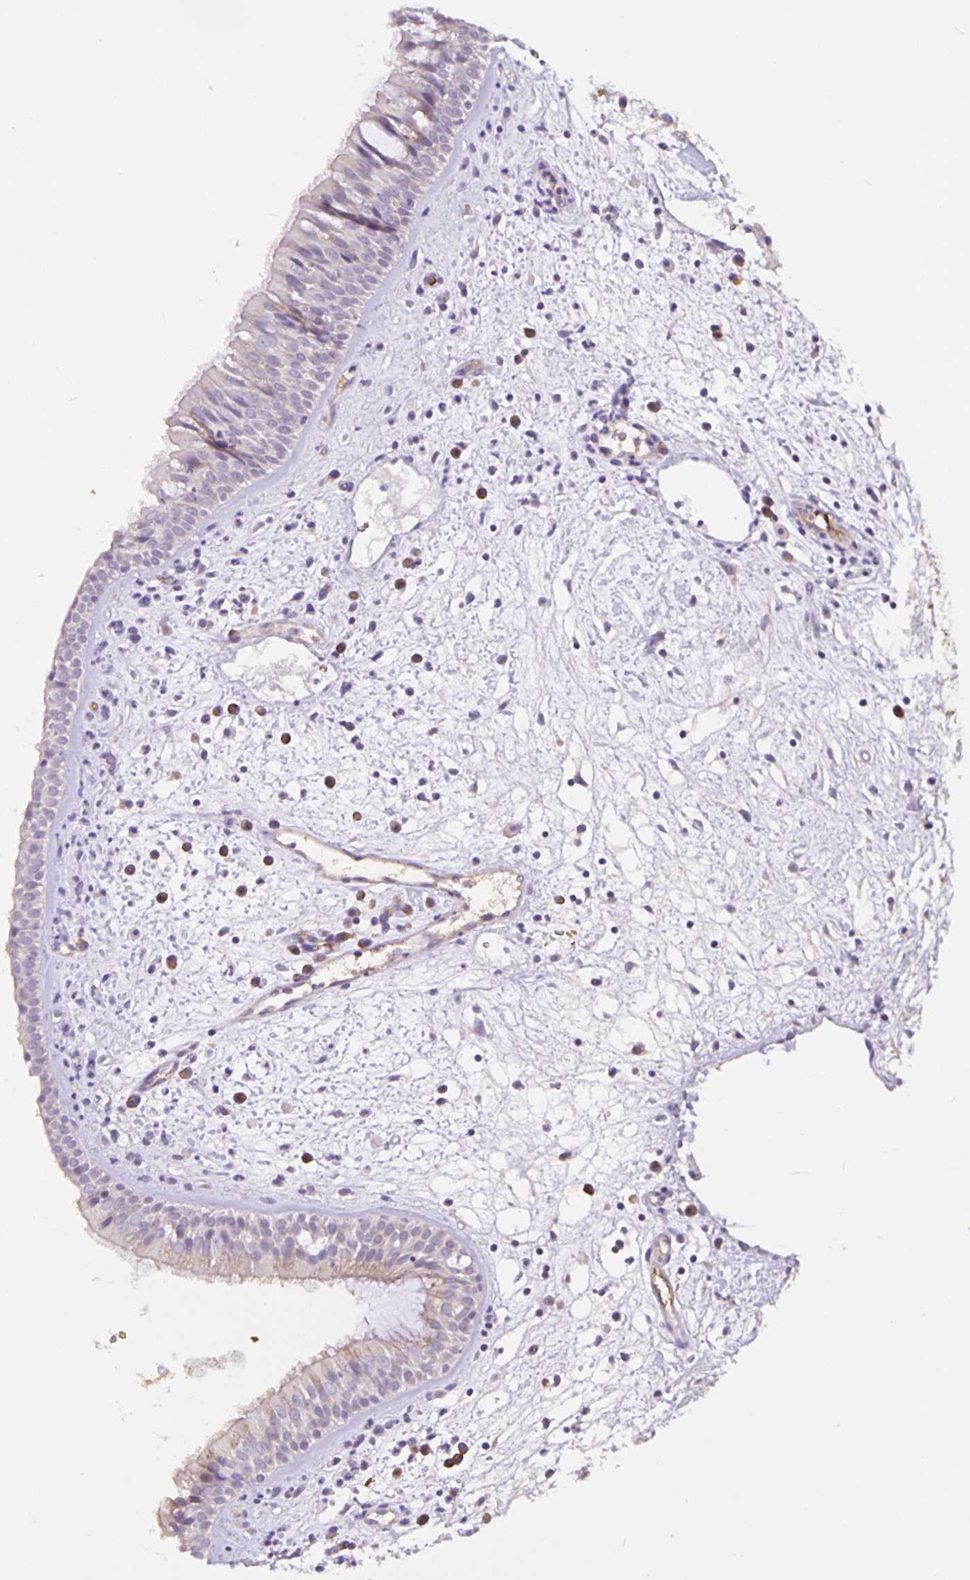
{"staining": {"intensity": "moderate", "quantity": "<25%", "location": "cytoplasmic/membranous"}, "tissue": "nasopharynx", "cell_type": "Respiratory epithelial cells", "image_type": "normal", "snomed": [{"axis": "morphology", "description": "Normal tissue, NOS"}, {"axis": "topography", "description": "Nasopharynx"}], "caption": "Protein staining demonstrates moderate cytoplasmic/membranous expression in approximately <25% of respiratory epithelial cells in benign nasopharynx. The staining was performed using DAB (3,3'-diaminobenzidine) to visualize the protein expression in brown, while the nuclei were stained in blue with hematoxylin (Magnification: 20x).", "gene": "TMEM71", "patient": {"sex": "male", "age": 65}}